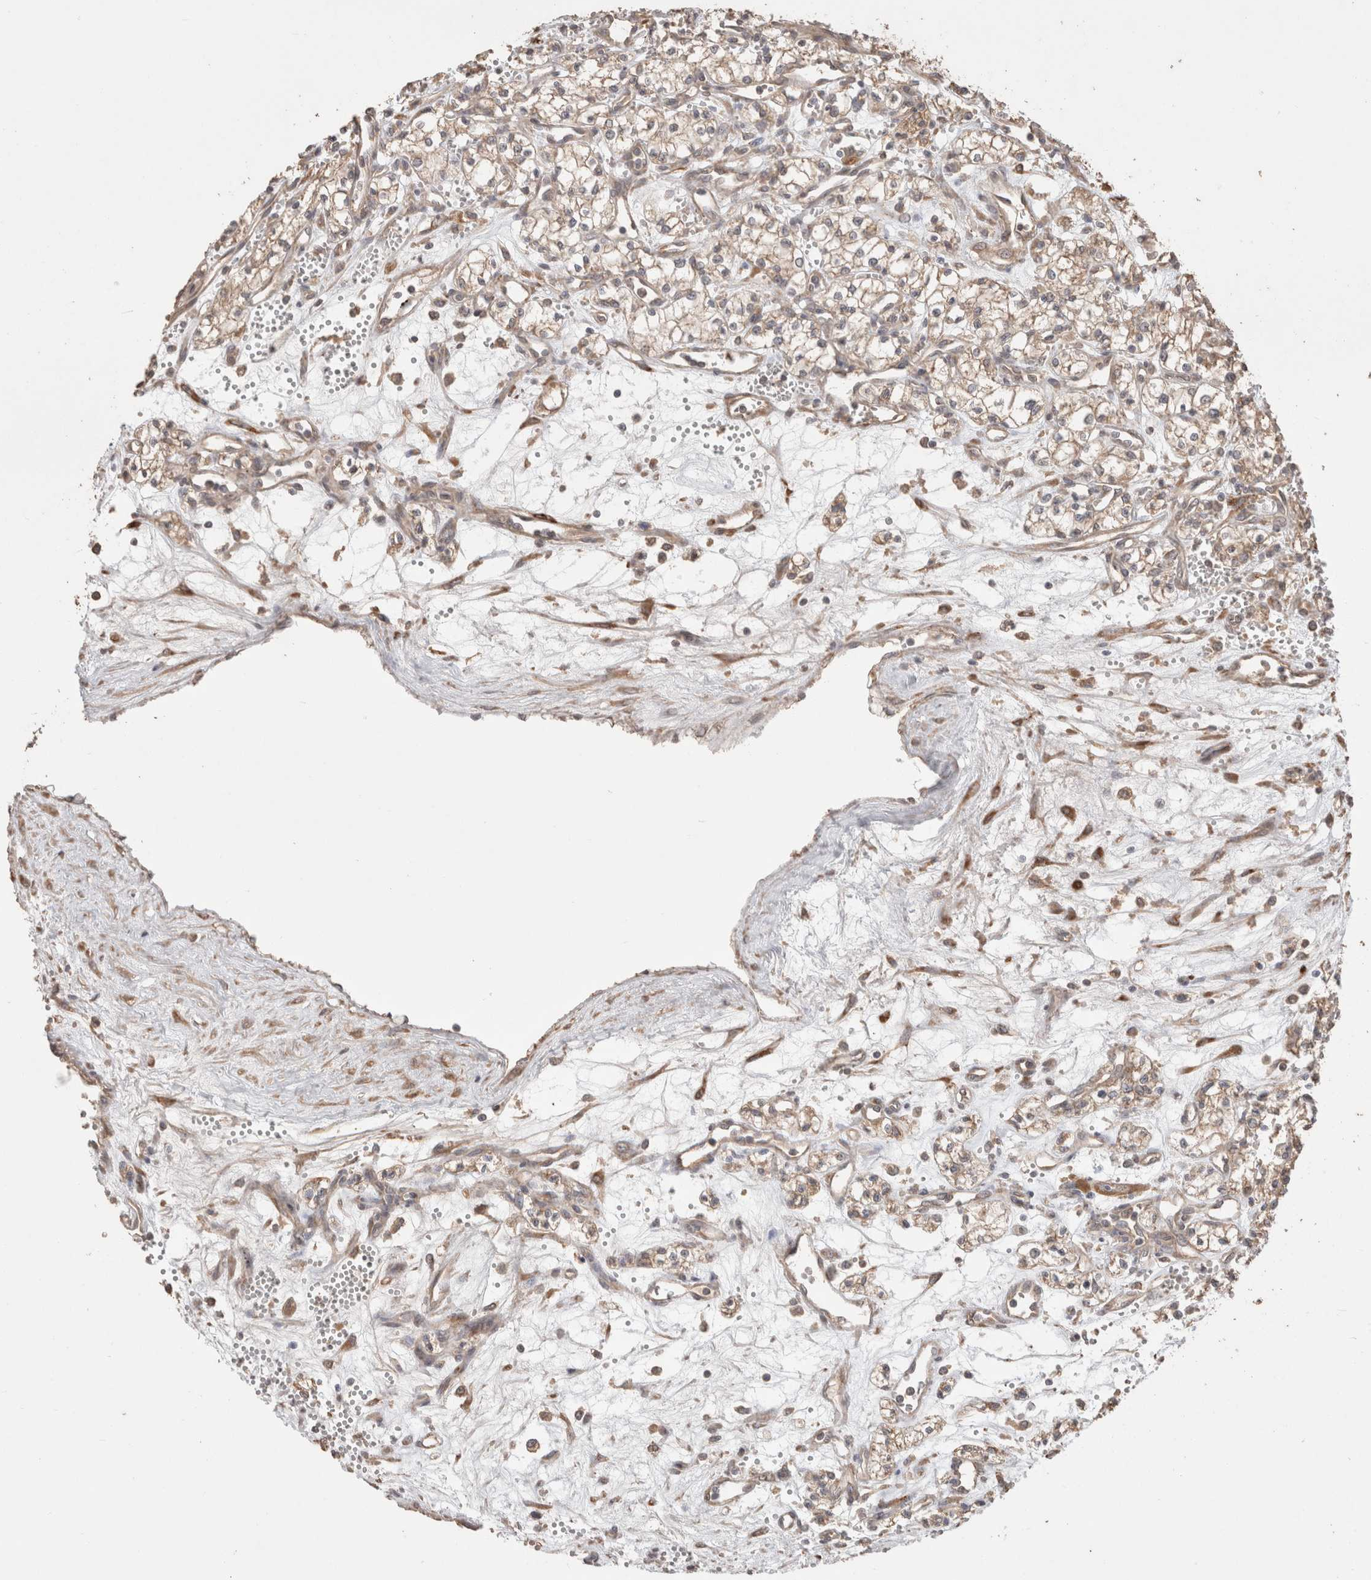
{"staining": {"intensity": "weak", "quantity": ">75%", "location": "cytoplasmic/membranous"}, "tissue": "renal cancer", "cell_type": "Tumor cells", "image_type": "cancer", "snomed": [{"axis": "morphology", "description": "Adenocarcinoma, NOS"}, {"axis": "topography", "description": "Kidney"}], "caption": "High-power microscopy captured an IHC photomicrograph of adenocarcinoma (renal), revealing weak cytoplasmic/membranous positivity in about >75% of tumor cells.", "gene": "HROB", "patient": {"sex": "male", "age": 59}}